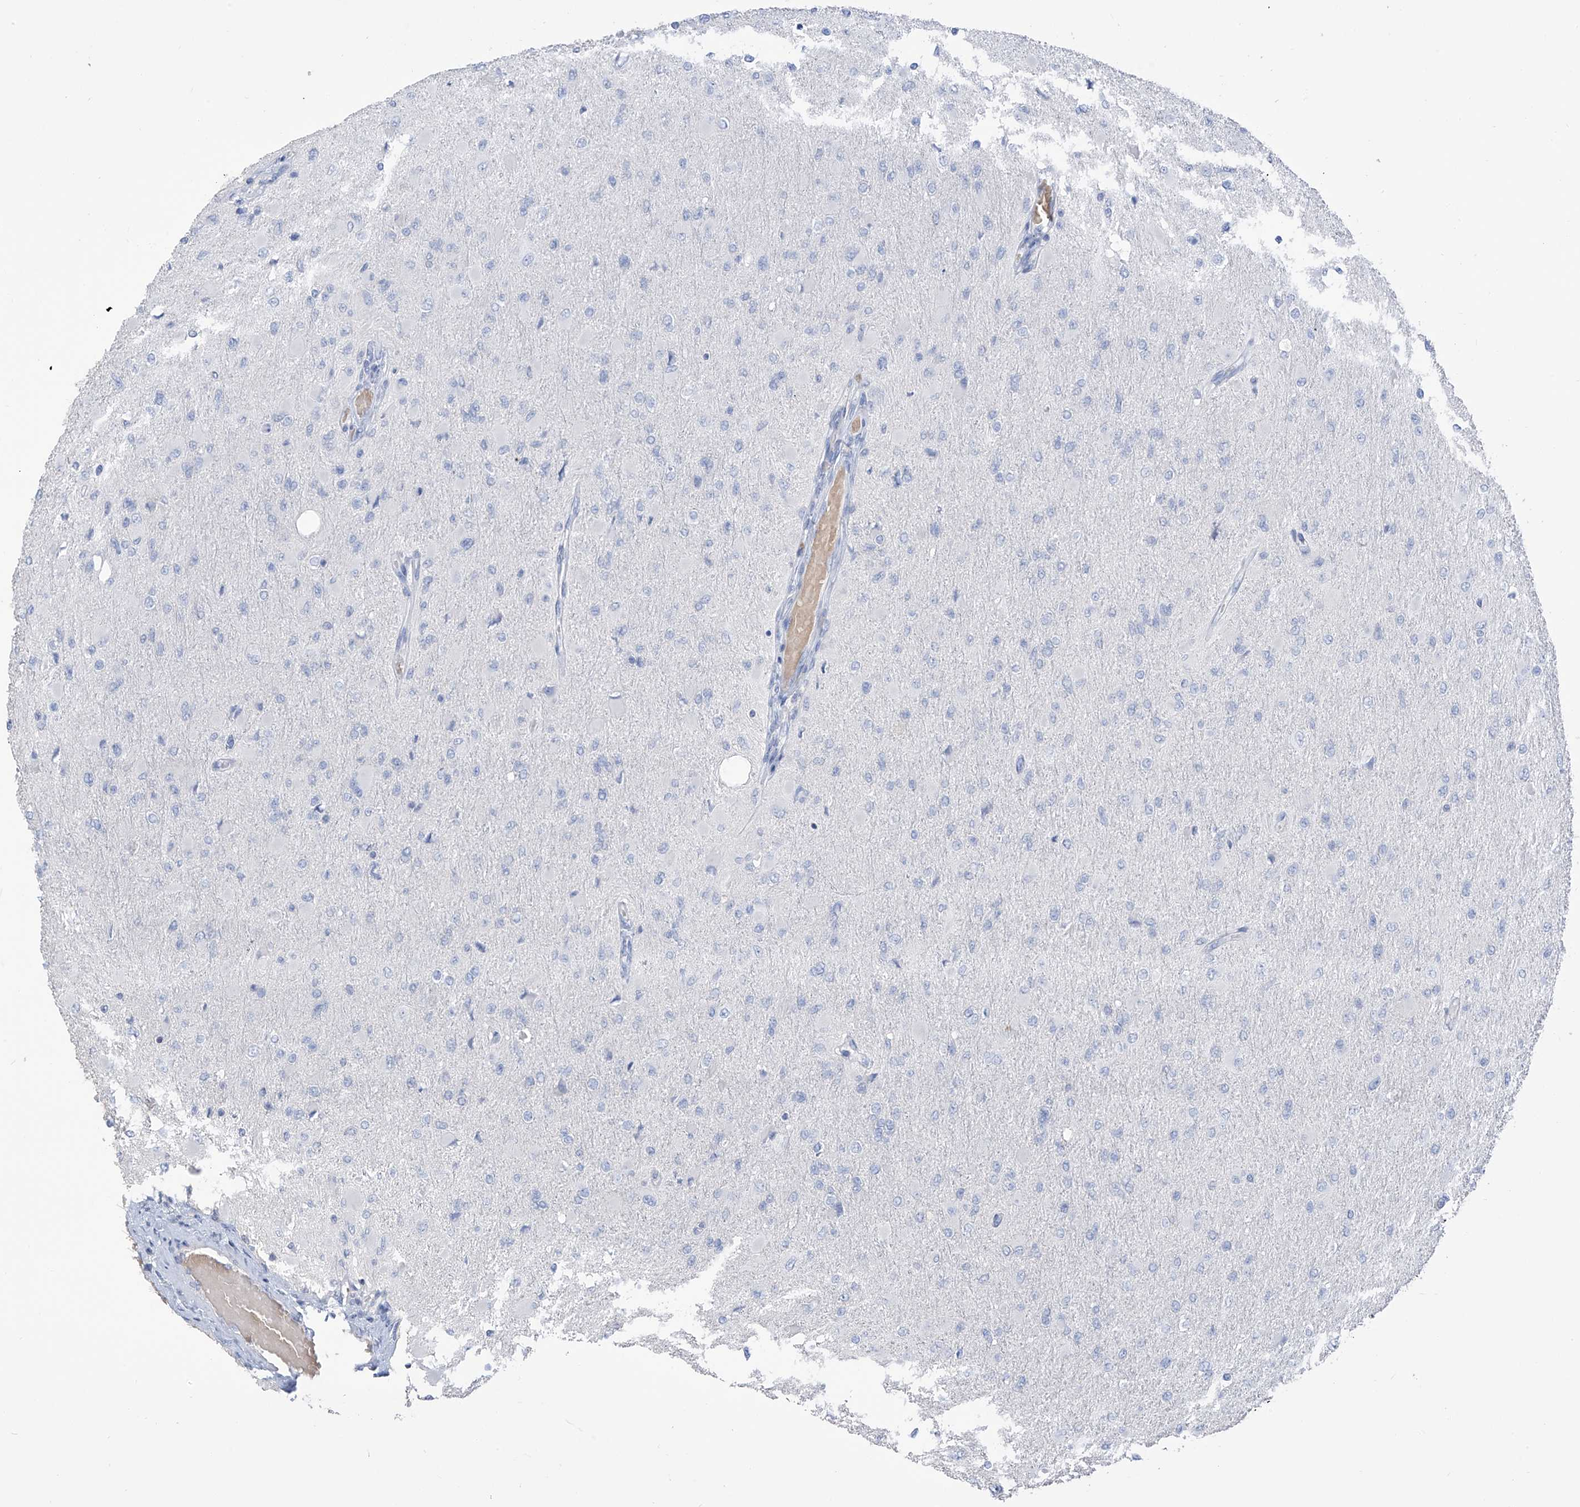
{"staining": {"intensity": "negative", "quantity": "none", "location": "none"}, "tissue": "glioma", "cell_type": "Tumor cells", "image_type": "cancer", "snomed": [{"axis": "morphology", "description": "Glioma, malignant, High grade"}, {"axis": "topography", "description": "Cerebral cortex"}], "caption": "High power microscopy photomicrograph of an immunohistochemistry (IHC) micrograph of malignant high-grade glioma, revealing no significant positivity in tumor cells. (Stains: DAB (3,3'-diaminobenzidine) IHC with hematoxylin counter stain, Microscopy: brightfield microscopy at high magnification).", "gene": "PAFAH1B3", "patient": {"sex": "female", "age": 36}}